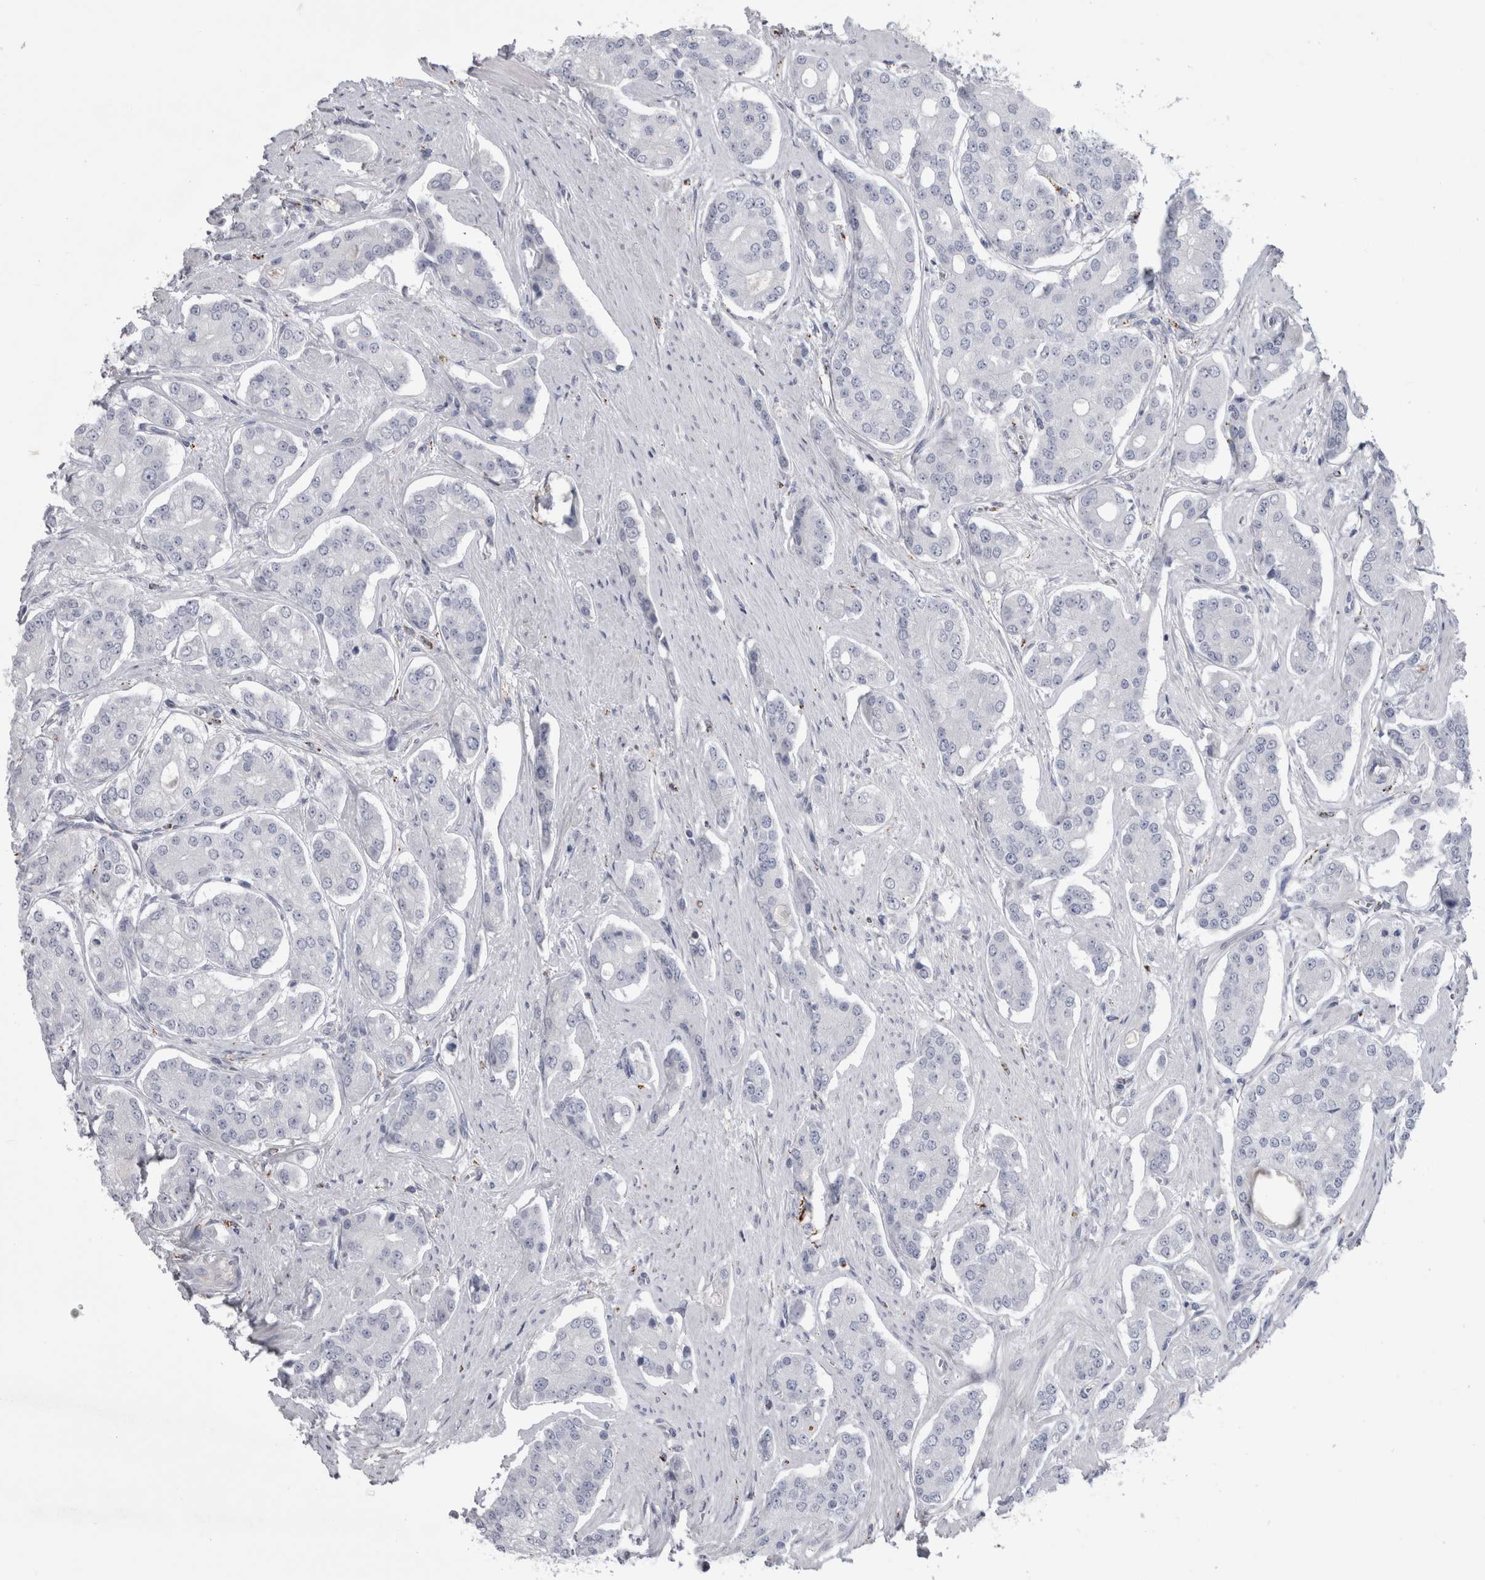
{"staining": {"intensity": "negative", "quantity": "none", "location": "none"}, "tissue": "prostate cancer", "cell_type": "Tumor cells", "image_type": "cancer", "snomed": [{"axis": "morphology", "description": "Adenocarcinoma, High grade"}, {"axis": "topography", "description": "Prostate"}], "caption": "Immunohistochemistry histopathology image of neoplastic tissue: prostate cancer (high-grade adenocarcinoma) stained with DAB (3,3'-diaminobenzidine) reveals no significant protein expression in tumor cells.", "gene": "GATM", "patient": {"sex": "male", "age": 71}}